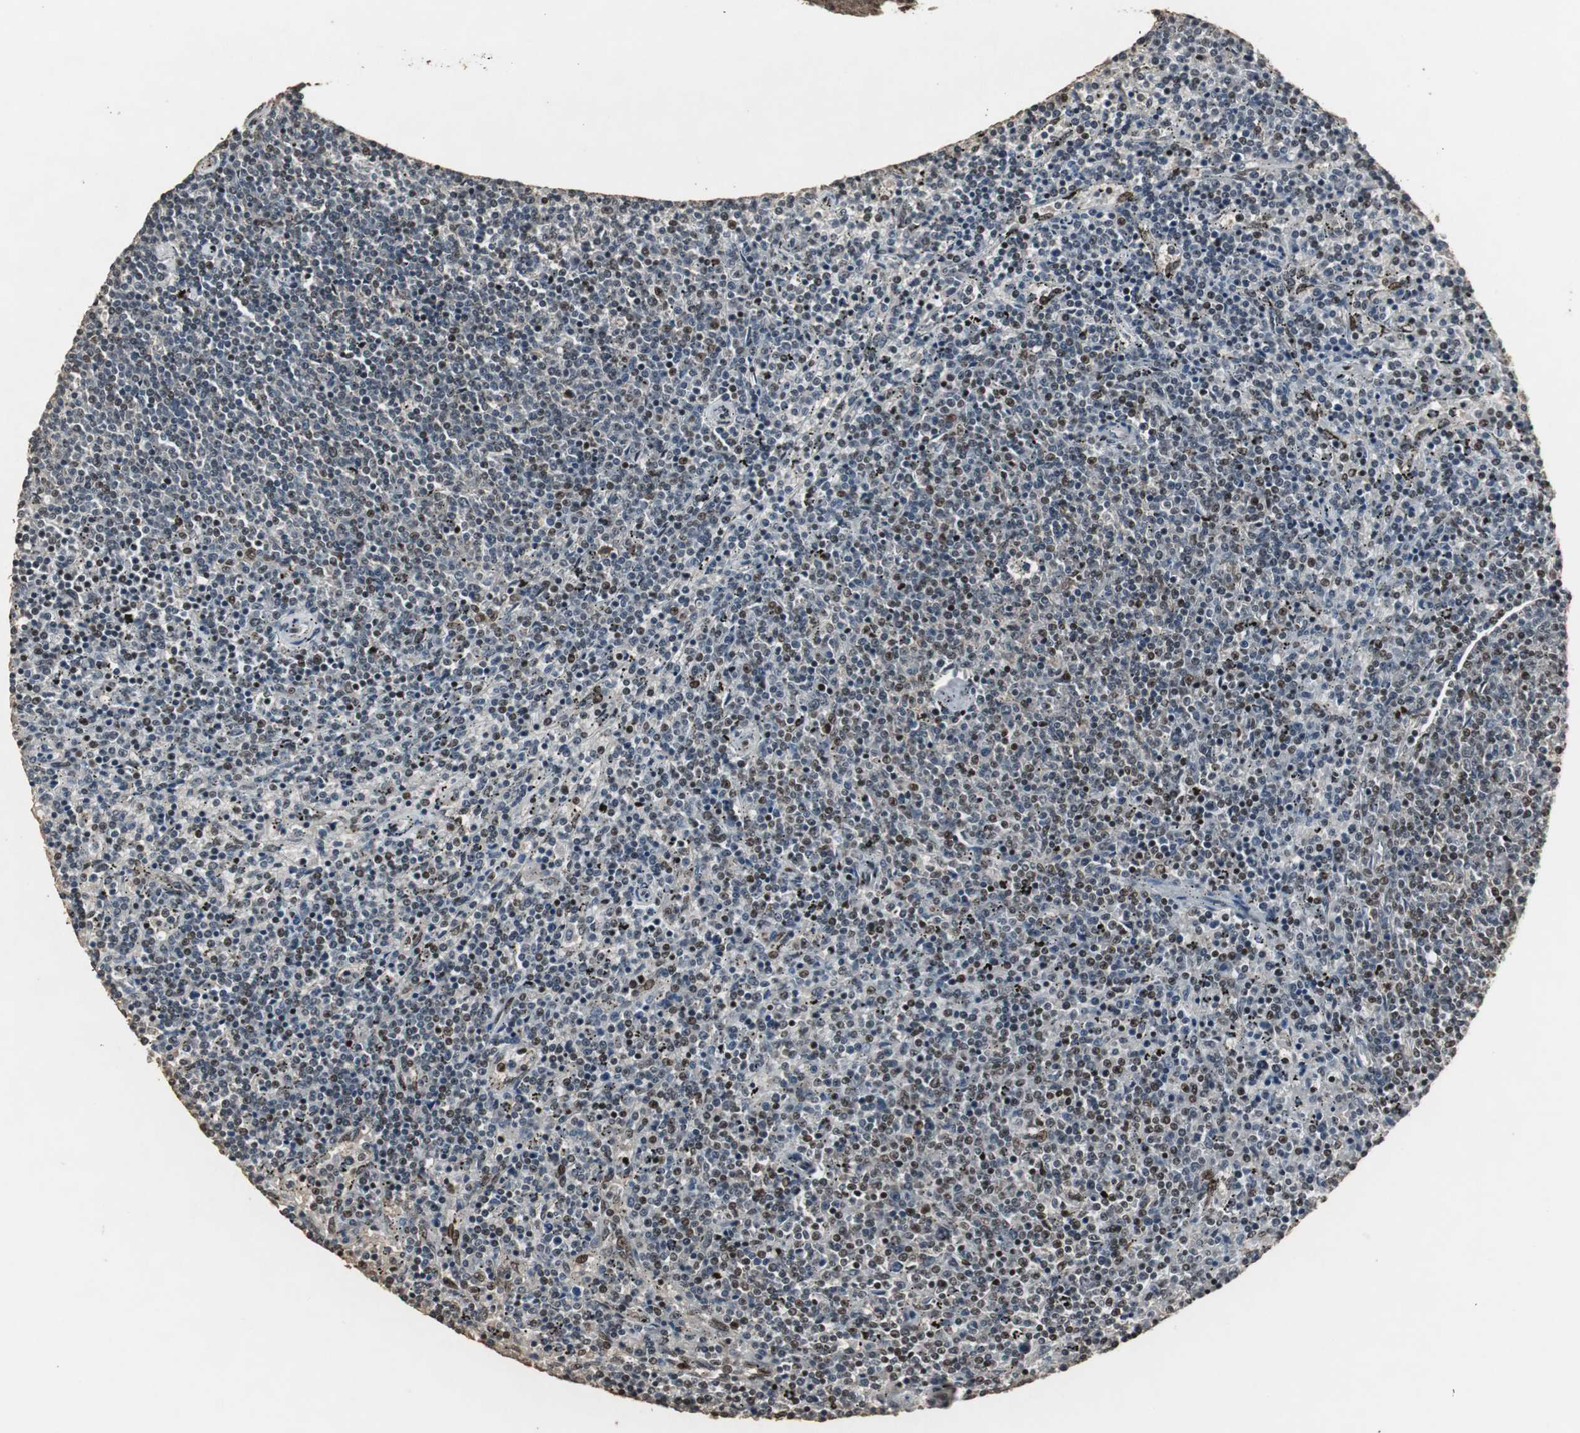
{"staining": {"intensity": "moderate", "quantity": "25%-75%", "location": "nuclear"}, "tissue": "lymphoma", "cell_type": "Tumor cells", "image_type": "cancer", "snomed": [{"axis": "morphology", "description": "Malignant lymphoma, non-Hodgkin's type, Low grade"}, {"axis": "topography", "description": "Spleen"}], "caption": "Immunohistochemical staining of malignant lymphoma, non-Hodgkin's type (low-grade) demonstrates medium levels of moderate nuclear protein expression in approximately 25%-75% of tumor cells. The staining is performed using DAB (3,3'-diaminobenzidine) brown chromogen to label protein expression. The nuclei are counter-stained blue using hematoxylin.", "gene": "TAF5", "patient": {"sex": "female", "age": 50}}